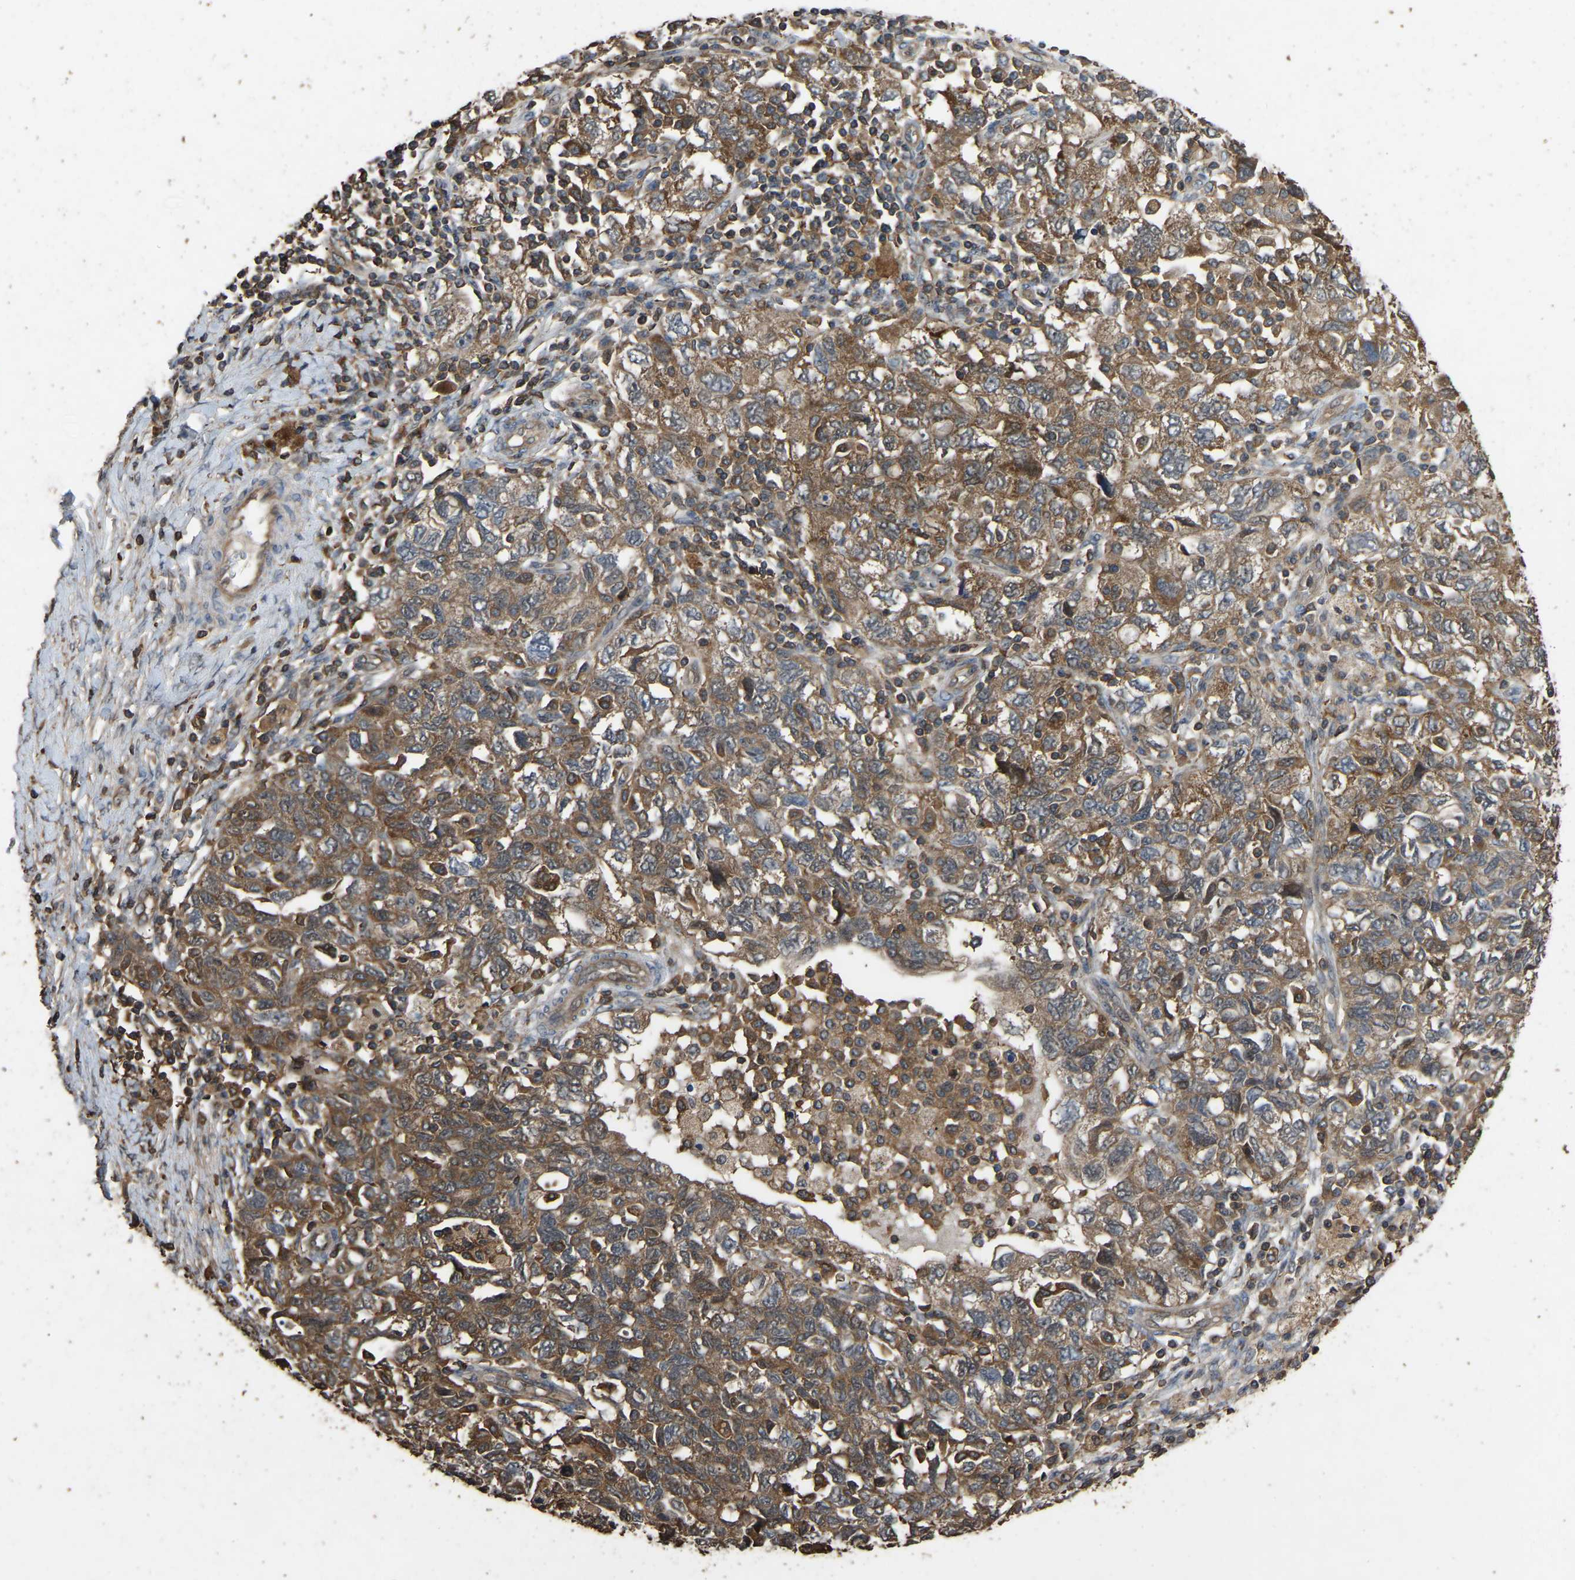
{"staining": {"intensity": "strong", "quantity": ">75%", "location": "cytoplasmic/membranous"}, "tissue": "ovarian cancer", "cell_type": "Tumor cells", "image_type": "cancer", "snomed": [{"axis": "morphology", "description": "Carcinoma, NOS"}, {"axis": "morphology", "description": "Cystadenocarcinoma, serous, NOS"}, {"axis": "topography", "description": "Ovary"}], "caption": "Protein expression analysis of ovarian cancer reveals strong cytoplasmic/membranous positivity in about >75% of tumor cells.", "gene": "FHIT", "patient": {"sex": "female", "age": 69}}